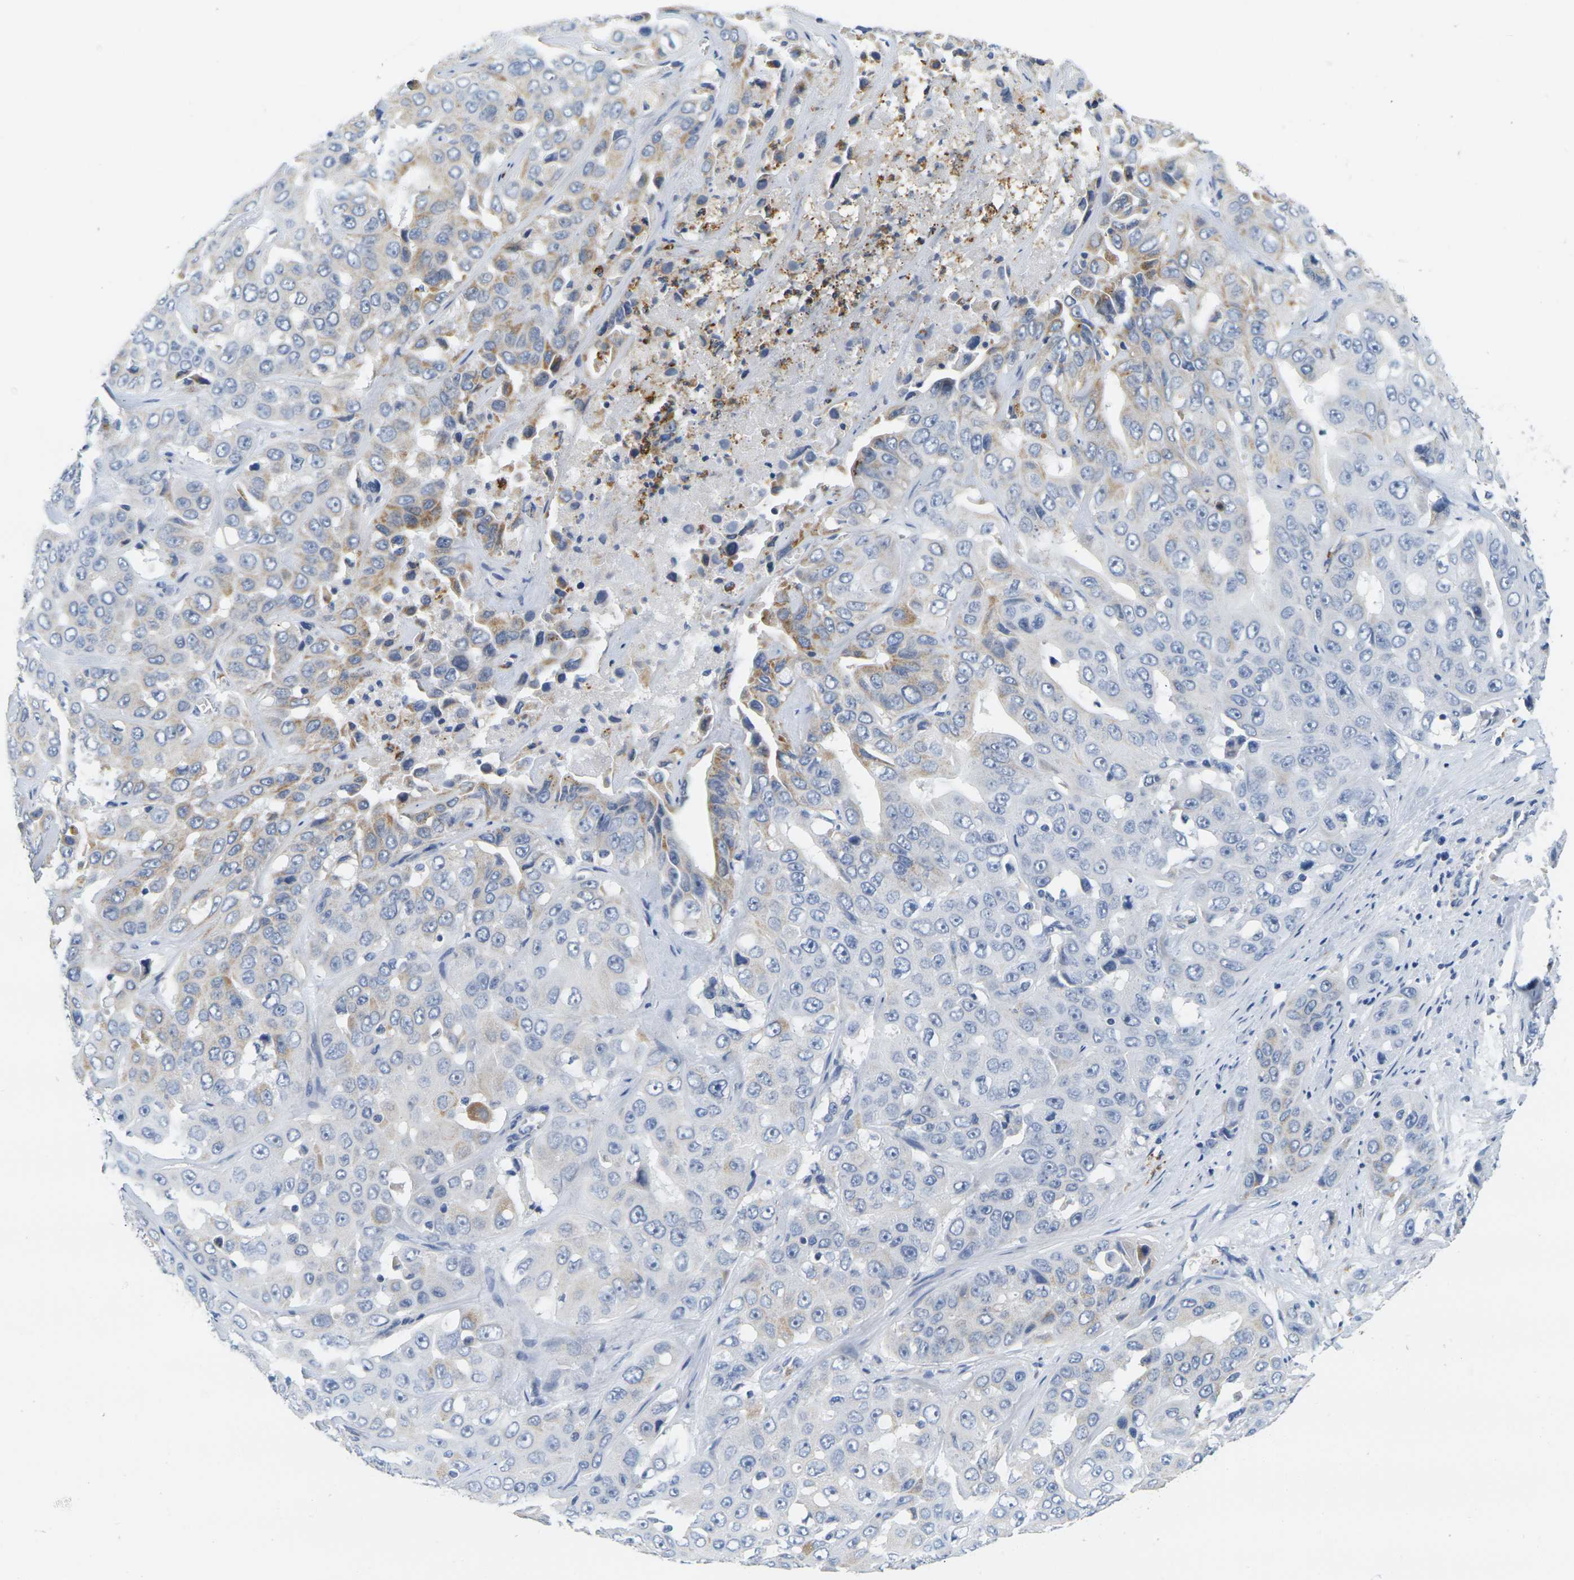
{"staining": {"intensity": "moderate", "quantity": "<25%", "location": "cytoplasmic/membranous"}, "tissue": "liver cancer", "cell_type": "Tumor cells", "image_type": "cancer", "snomed": [{"axis": "morphology", "description": "Cholangiocarcinoma"}, {"axis": "topography", "description": "Liver"}], "caption": "Liver cholangiocarcinoma was stained to show a protein in brown. There is low levels of moderate cytoplasmic/membranous staining in about <25% of tumor cells. (Stains: DAB in brown, nuclei in blue, Microscopy: brightfield microscopy at high magnification).", "gene": "KLK5", "patient": {"sex": "female", "age": 52}}